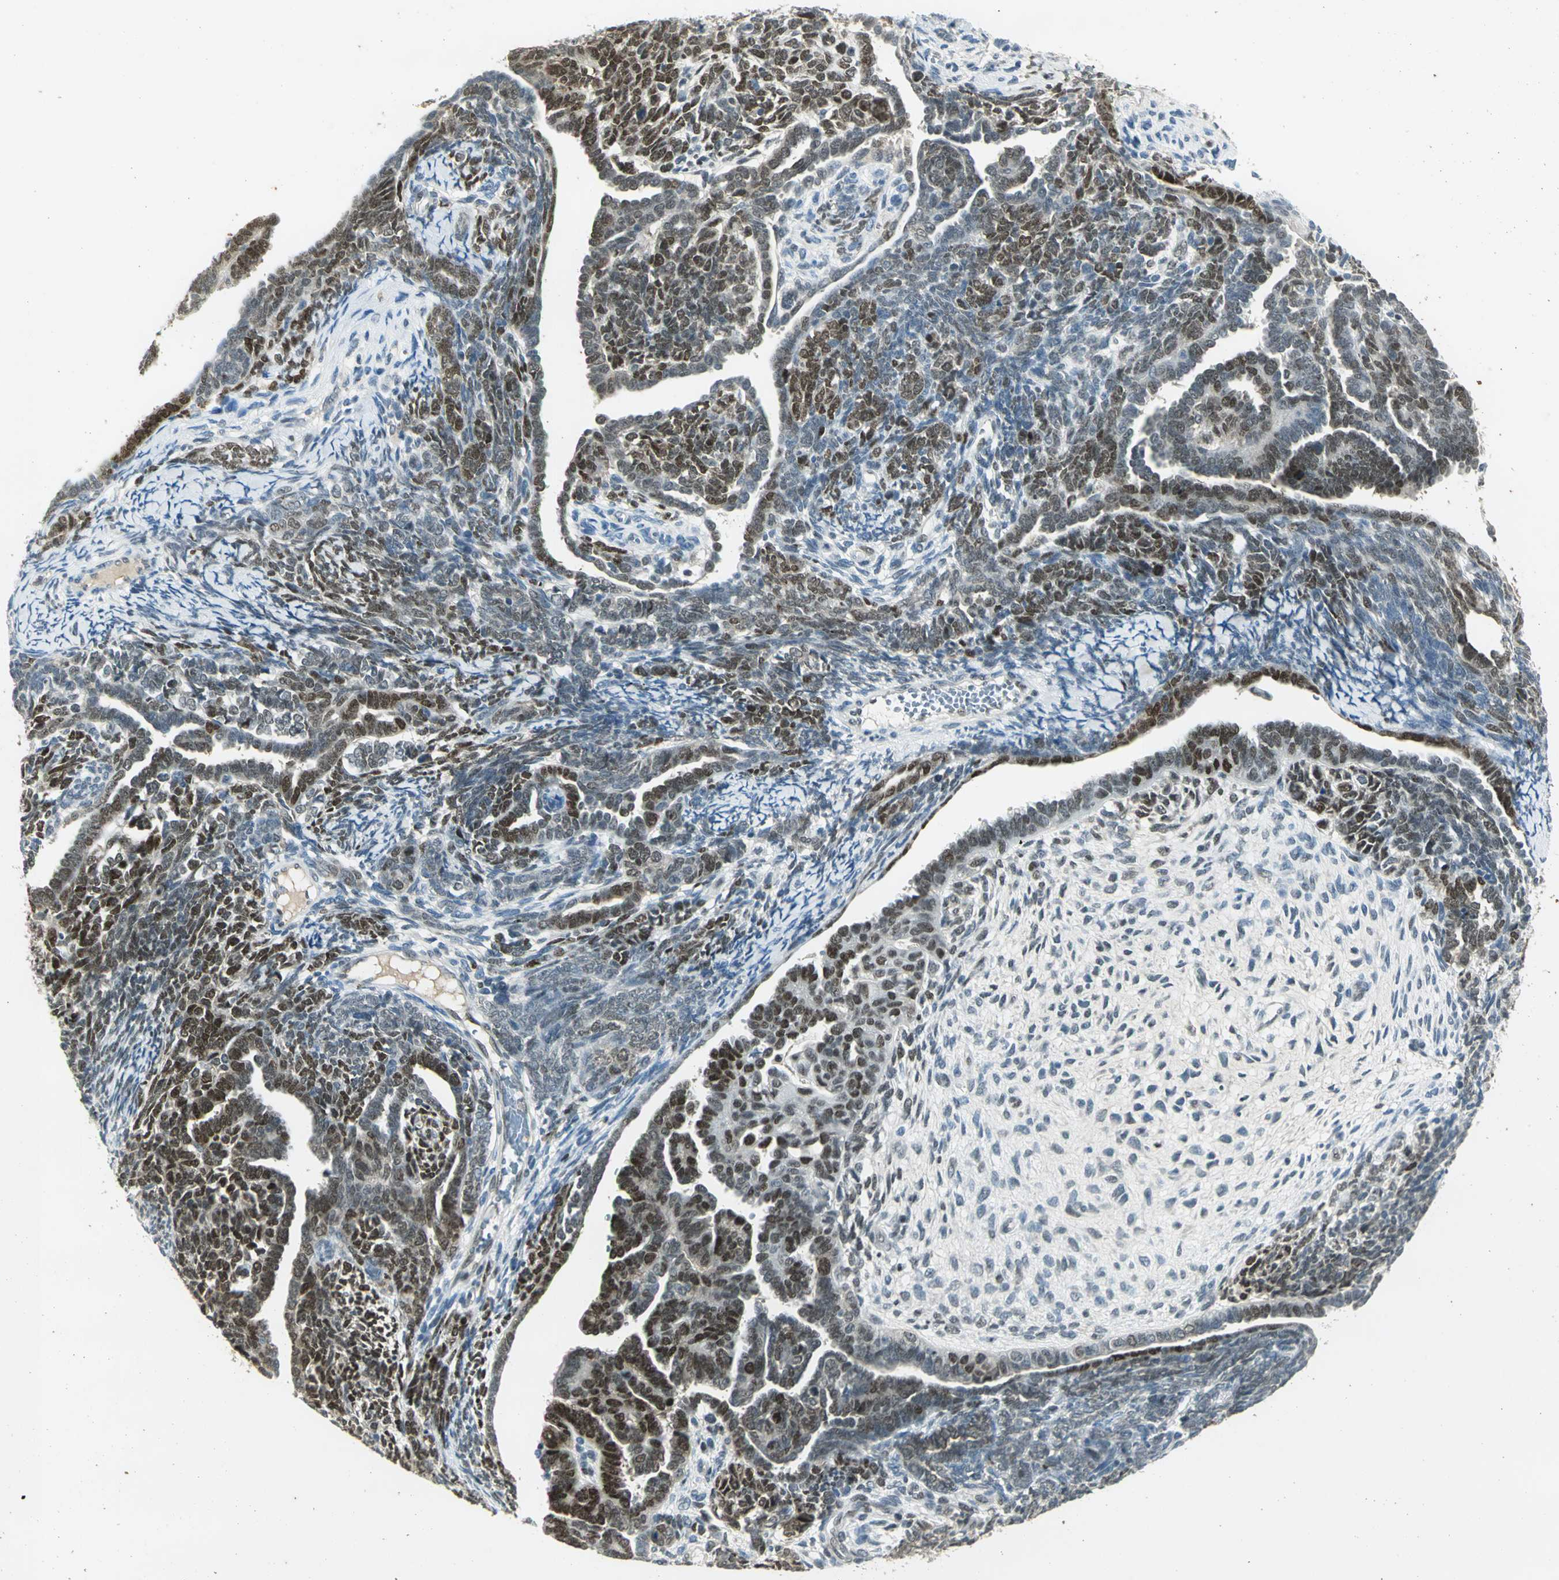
{"staining": {"intensity": "strong", "quantity": ">75%", "location": "nuclear"}, "tissue": "endometrial cancer", "cell_type": "Tumor cells", "image_type": "cancer", "snomed": [{"axis": "morphology", "description": "Neoplasm, malignant, NOS"}, {"axis": "topography", "description": "Endometrium"}], "caption": "Endometrial cancer stained for a protein exhibits strong nuclear positivity in tumor cells. Ihc stains the protein in brown and the nuclei are stained blue.", "gene": "AK6", "patient": {"sex": "female", "age": 74}}